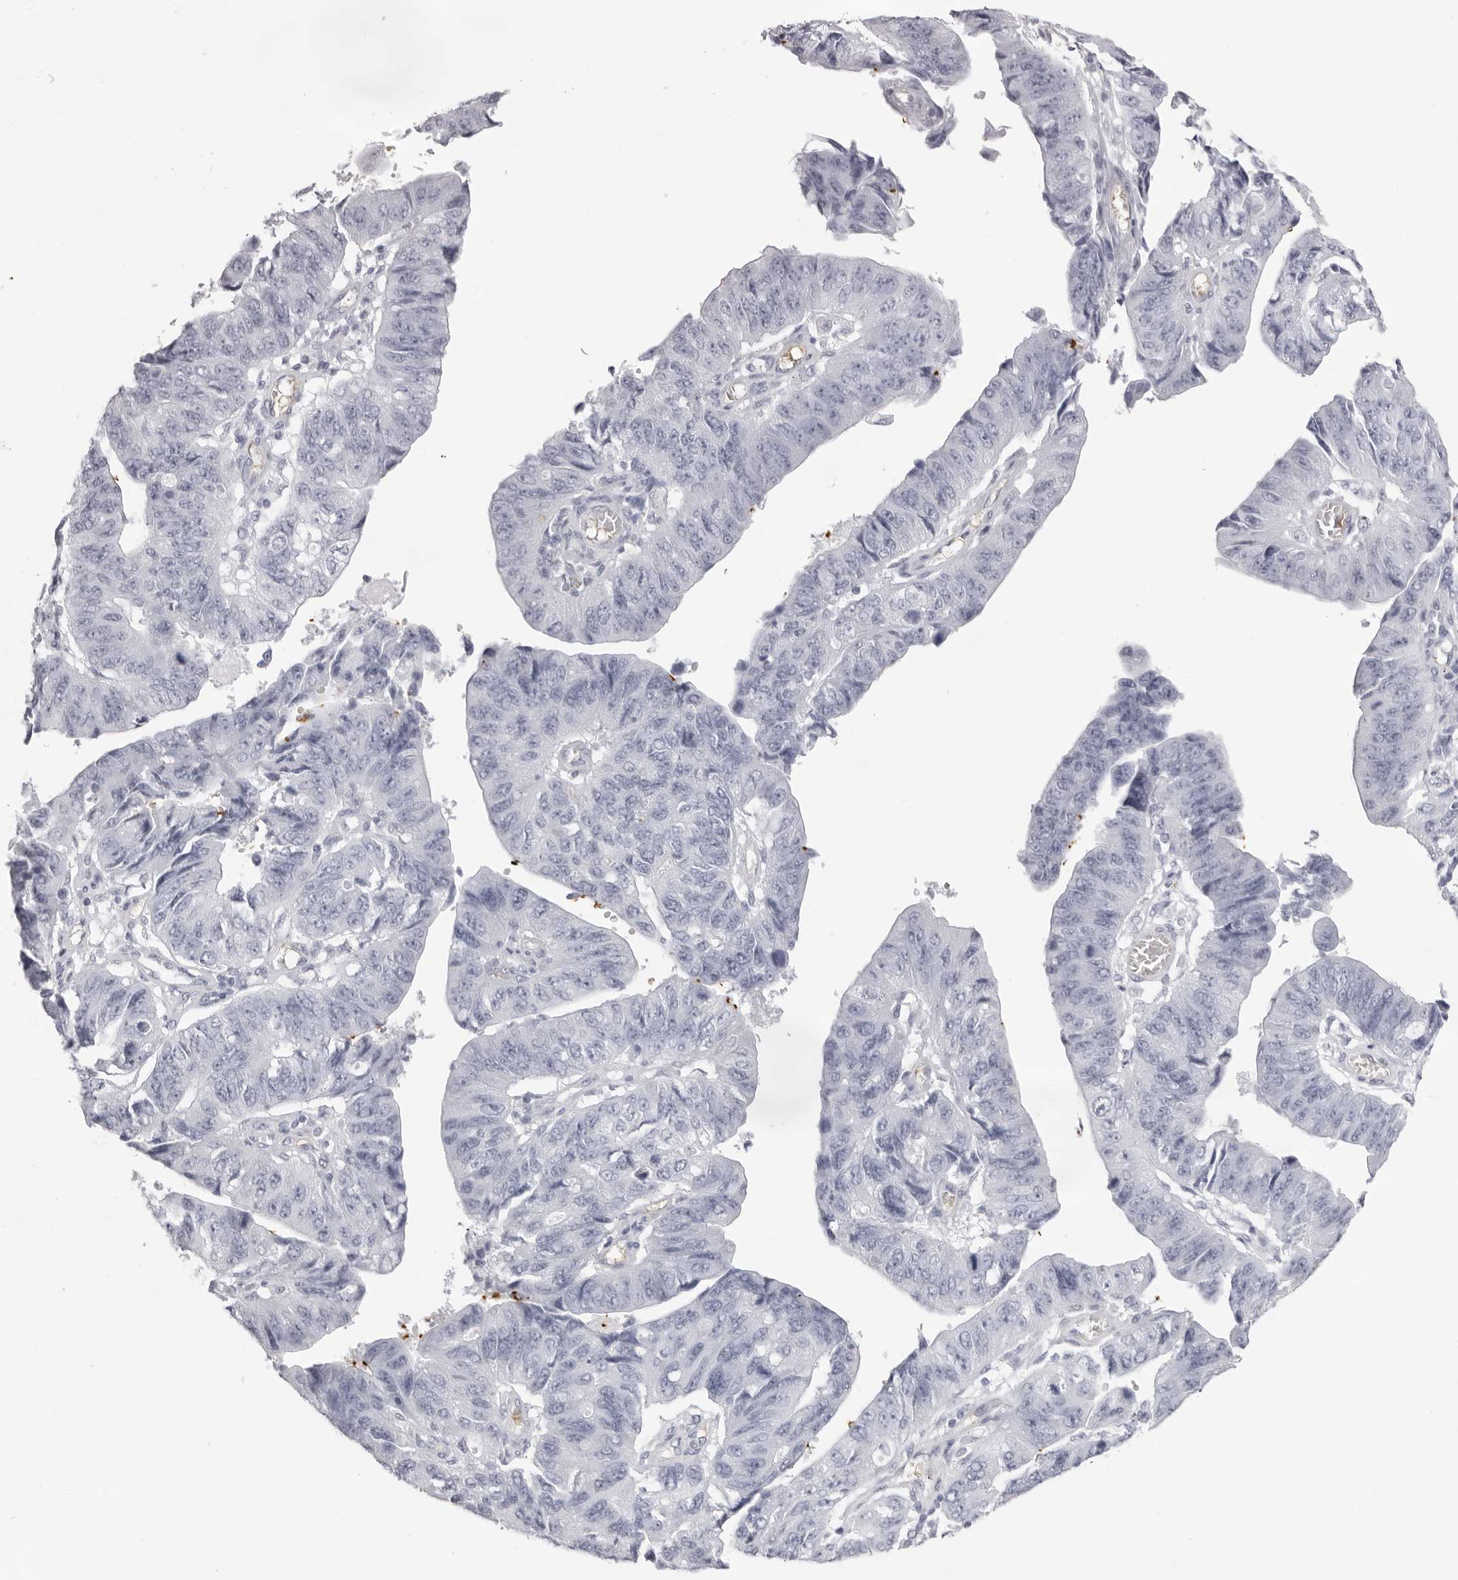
{"staining": {"intensity": "negative", "quantity": "none", "location": "none"}, "tissue": "stomach cancer", "cell_type": "Tumor cells", "image_type": "cancer", "snomed": [{"axis": "morphology", "description": "Adenocarcinoma, NOS"}, {"axis": "topography", "description": "Stomach"}], "caption": "DAB (3,3'-diaminobenzidine) immunohistochemical staining of stomach cancer shows no significant staining in tumor cells. The staining was performed using DAB (3,3'-diaminobenzidine) to visualize the protein expression in brown, while the nuclei were stained in blue with hematoxylin (Magnification: 20x).", "gene": "SPTA1", "patient": {"sex": "male", "age": 59}}